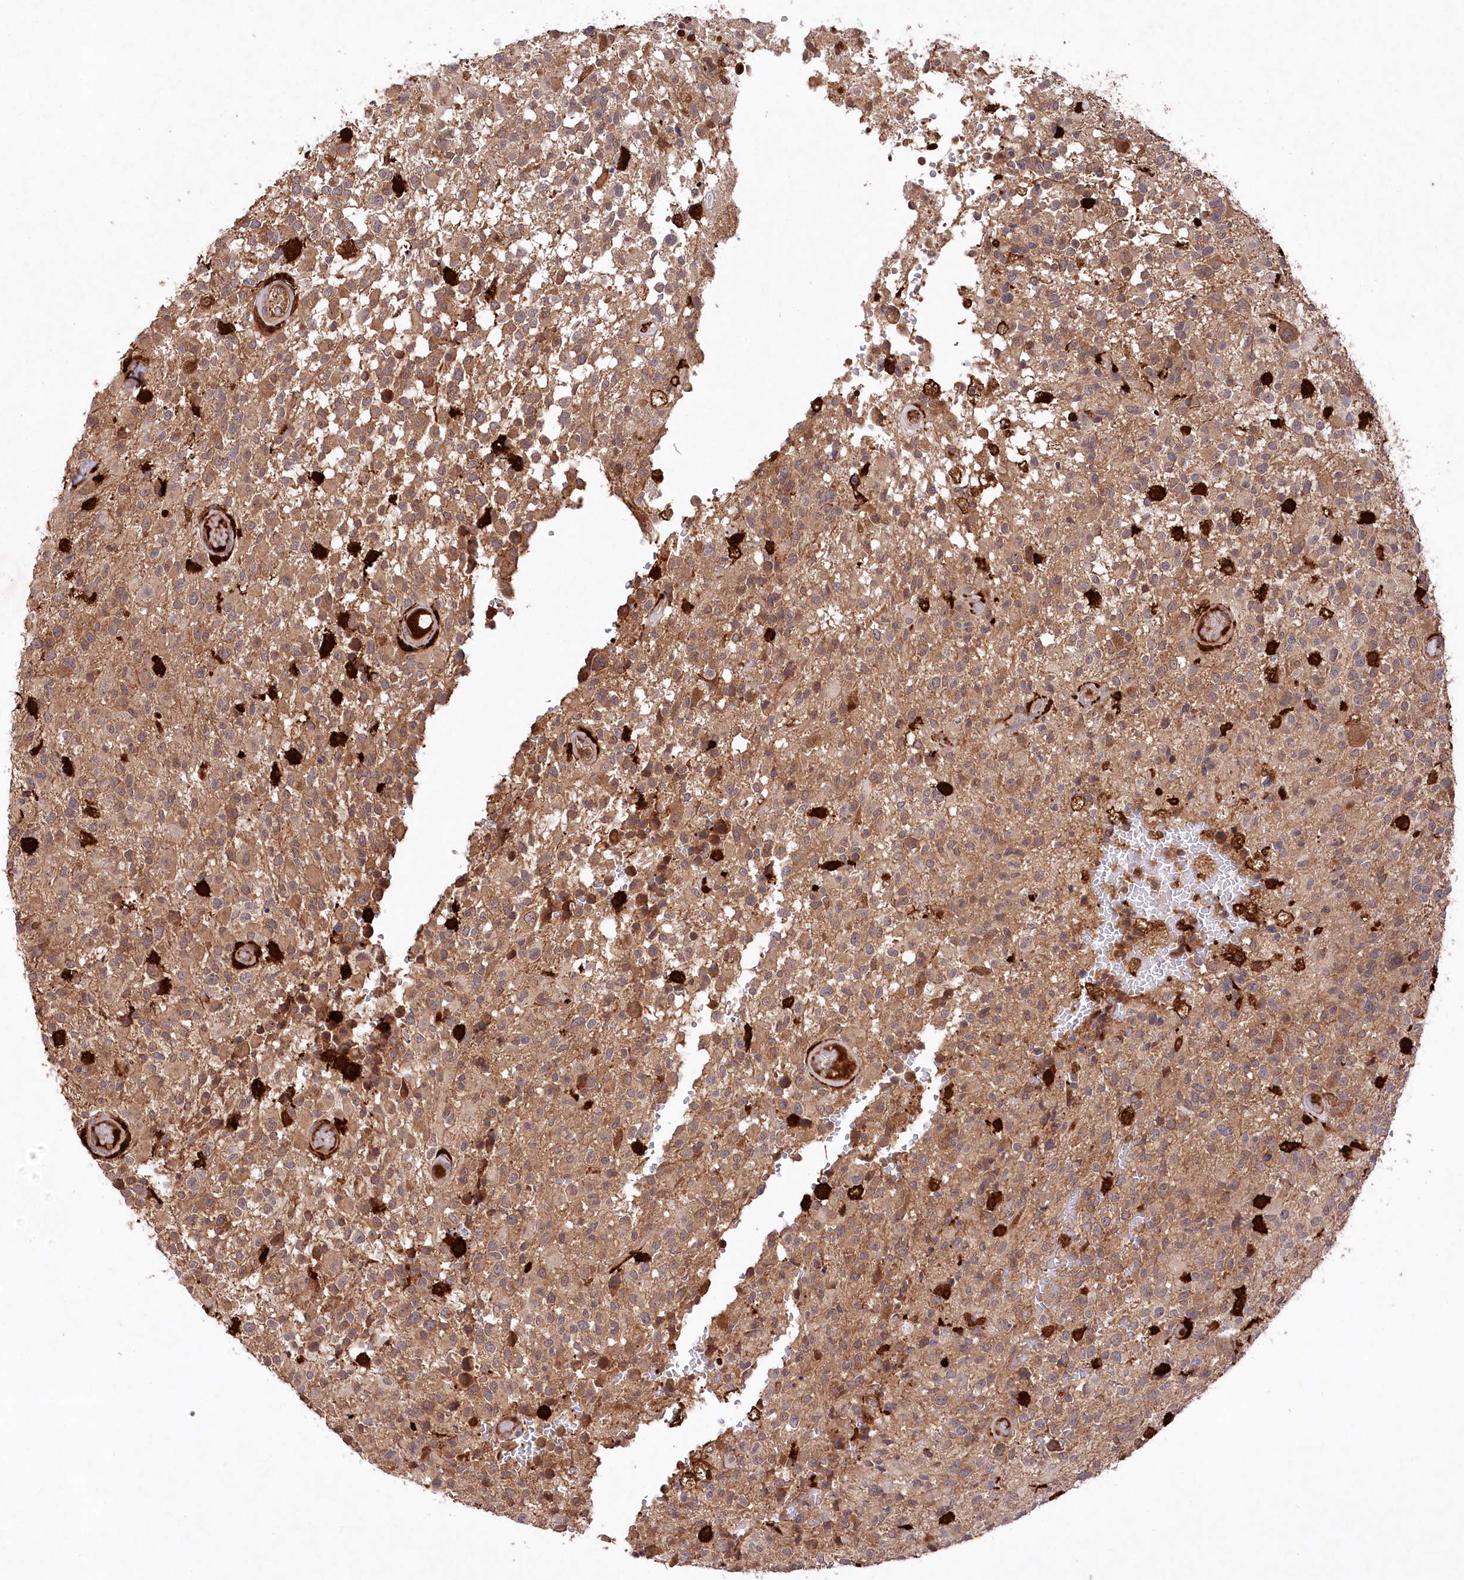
{"staining": {"intensity": "moderate", "quantity": ">75%", "location": "cytoplasmic/membranous"}, "tissue": "glioma", "cell_type": "Tumor cells", "image_type": "cancer", "snomed": [{"axis": "morphology", "description": "Glioma, malignant, High grade"}, {"axis": "morphology", "description": "Glioblastoma, NOS"}, {"axis": "topography", "description": "Brain"}], "caption": "Malignant glioma (high-grade) stained with immunohistochemistry displays moderate cytoplasmic/membranous expression in approximately >75% of tumor cells.", "gene": "PPP1R21", "patient": {"sex": "male", "age": 60}}